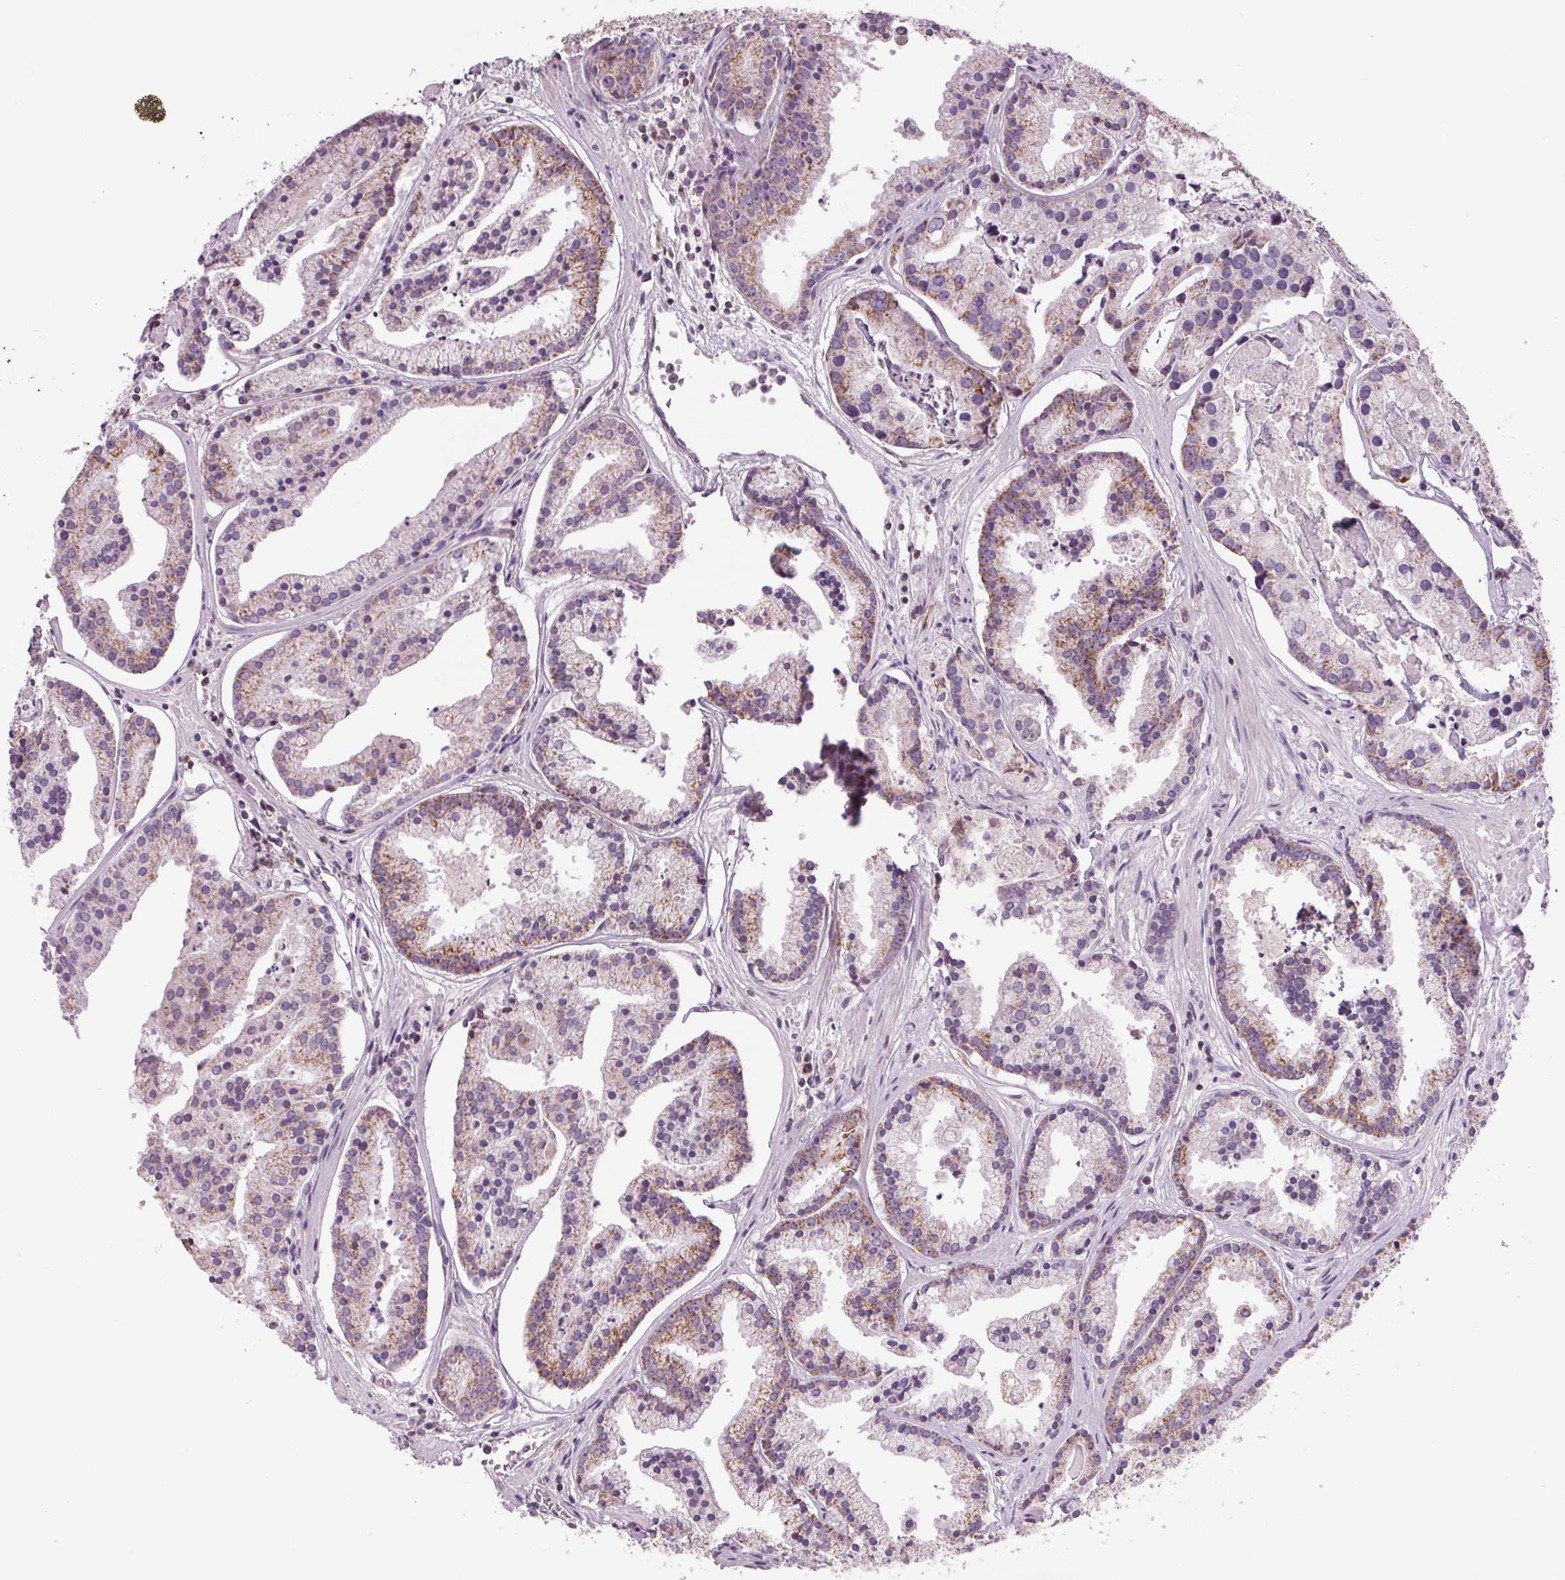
{"staining": {"intensity": "moderate", "quantity": "25%-75%", "location": "cytoplasmic/membranous"}, "tissue": "prostate cancer", "cell_type": "Tumor cells", "image_type": "cancer", "snomed": [{"axis": "morphology", "description": "Adenocarcinoma, NOS"}, {"axis": "topography", "description": "Prostate and seminal vesicle, NOS"}, {"axis": "topography", "description": "Prostate"}], "caption": "The micrograph displays a brown stain indicating the presence of a protein in the cytoplasmic/membranous of tumor cells in adenocarcinoma (prostate).", "gene": "COX6A1", "patient": {"sex": "male", "age": 44}}